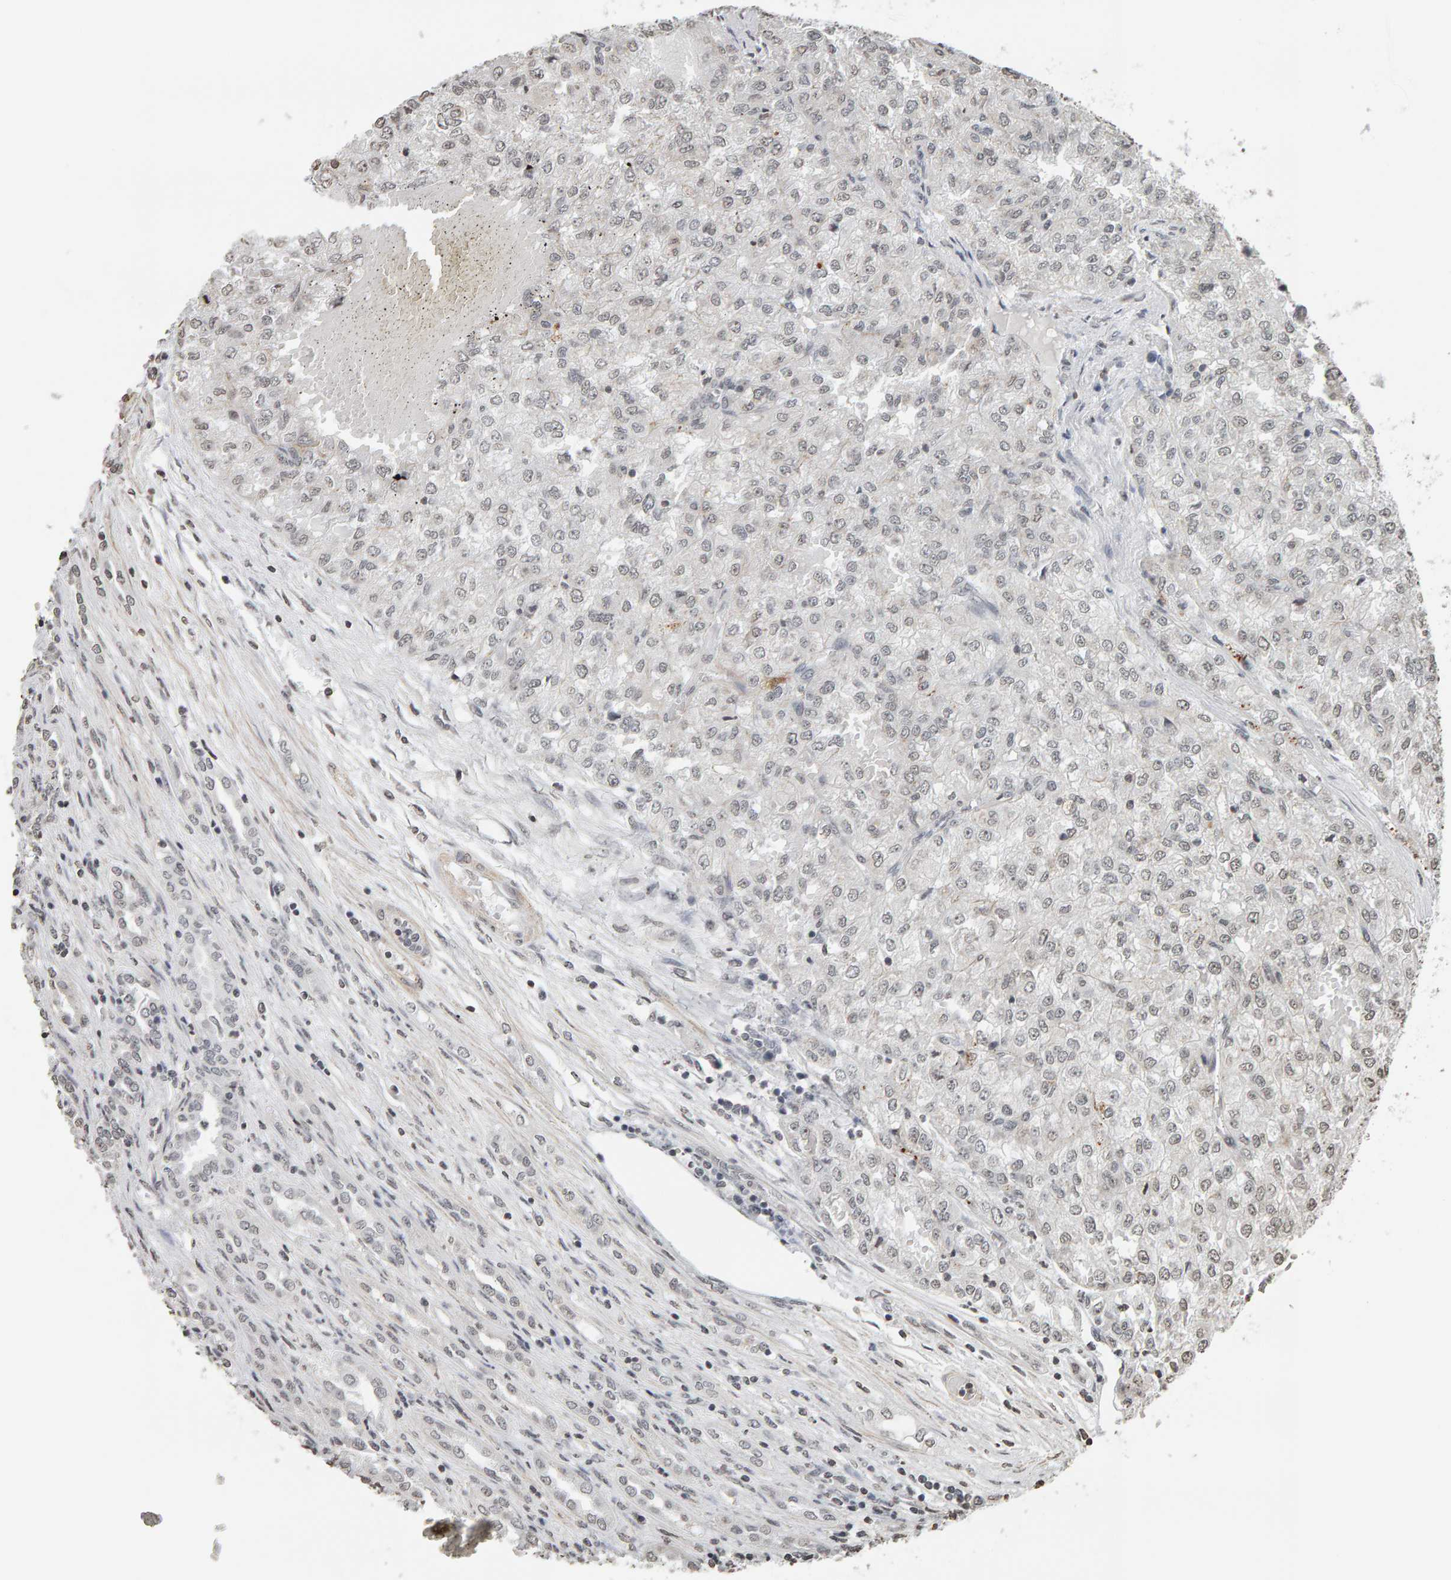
{"staining": {"intensity": "weak", "quantity": ">75%", "location": "nuclear"}, "tissue": "renal cancer", "cell_type": "Tumor cells", "image_type": "cancer", "snomed": [{"axis": "morphology", "description": "Adenocarcinoma, NOS"}, {"axis": "topography", "description": "Kidney"}], "caption": "Adenocarcinoma (renal) stained for a protein shows weak nuclear positivity in tumor cells. The staining was performed using DAB (3,3'-diaminobenzidine), with brown indicating positive protein expression. Nuclei are stained blue with hematoxylin.", "gene": "AFF4", "patient": {"sex": "female", "age": 54}}